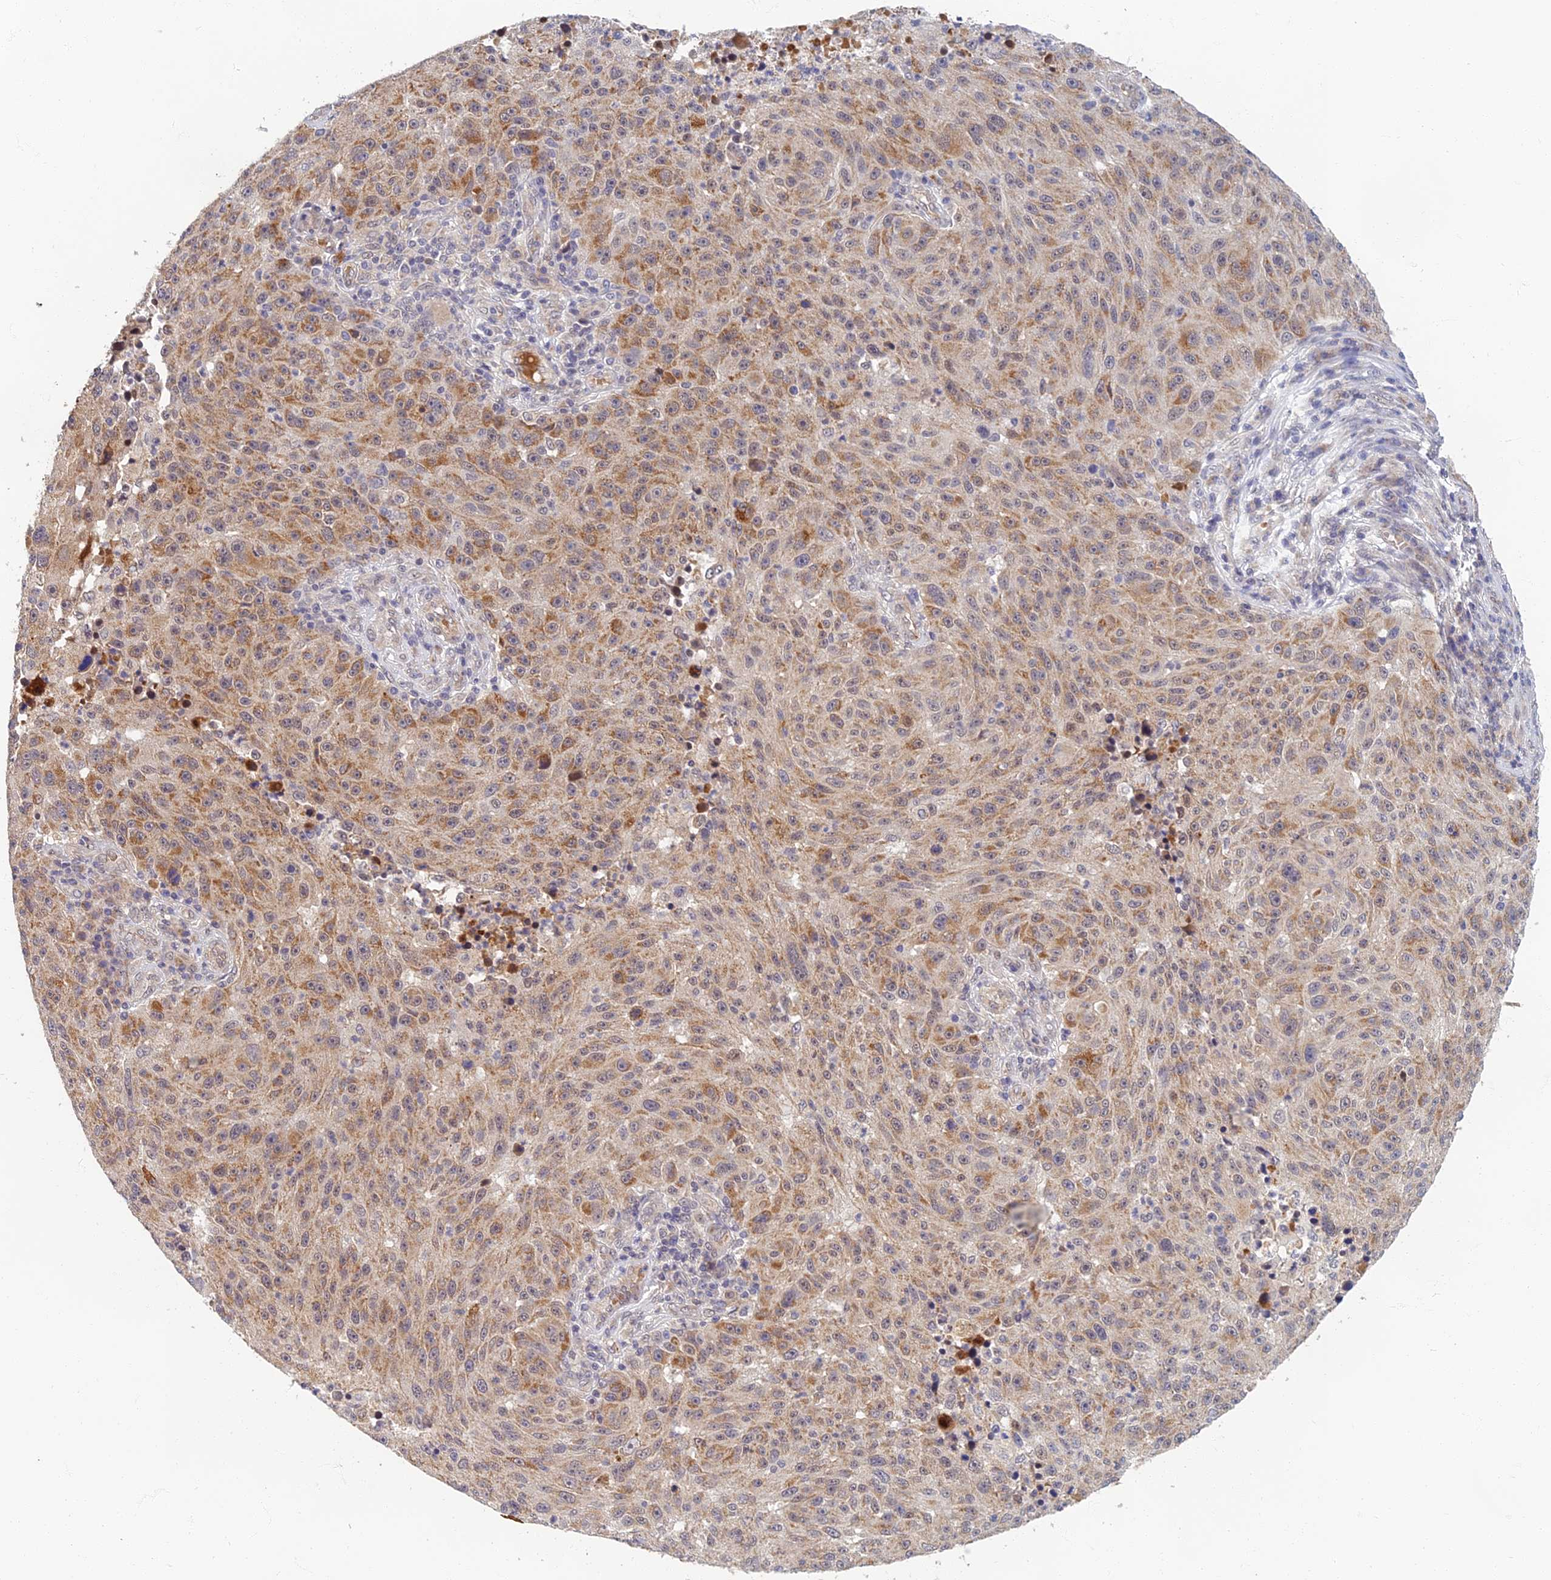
{"staining": {"intensity": "moderate", "quantity": ">75%", "location": "cytoplasmic/membranous"}, "tissue": "melanoma", "cell_type": "Tumor cells", "image_type": "cancer", "snomed": [{"axis": "morphology", "description": "Malignant melanoma, NOS"}, {"axis": "topography", "description": "Skin"}], "caption": "Human melanoma stained with a protein marker displays moderate staining in tumor cells.", "gene": "EARS2", "patient": {"sex": "male", "age": 53}}